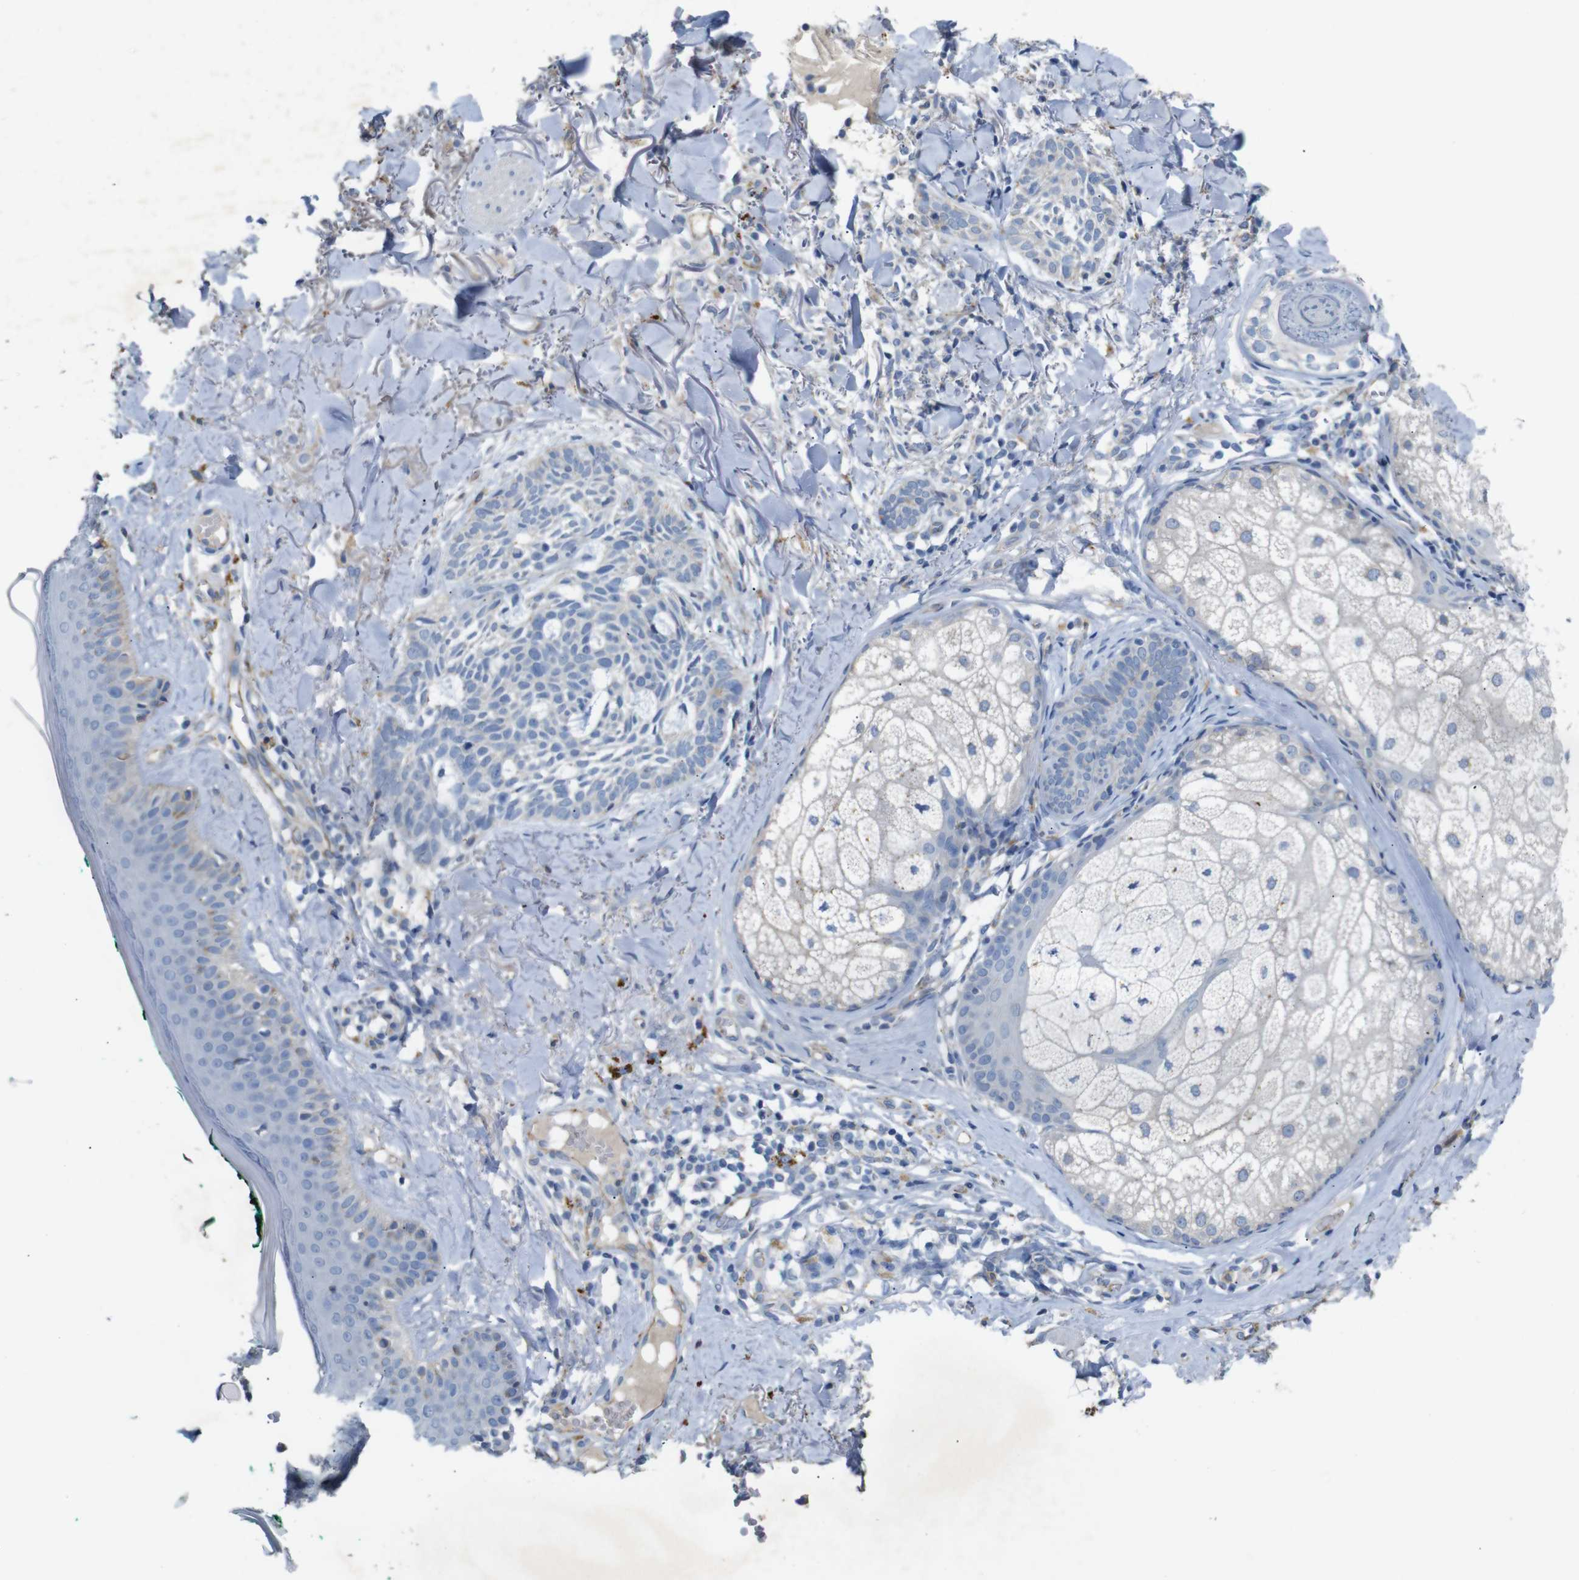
{"staining": {"intensity": "negative", "quantity": "none", "location": "none"}, "tissue": "skin cancer", "cell_type": "Tumor cells", "image_type": "cancer", "snomed": [{"axis": "morphology", "description": "Basal cell carcinoma"}, {"axis": "topography", "description": "Skin"}], "caption": "This is a photomicrograph of IHC staining of skin basal cell carcinoma, which shows no staining in tumor cells.", "gene": "NHLRC3", "patient": {"sex": "male", "age": 43}}